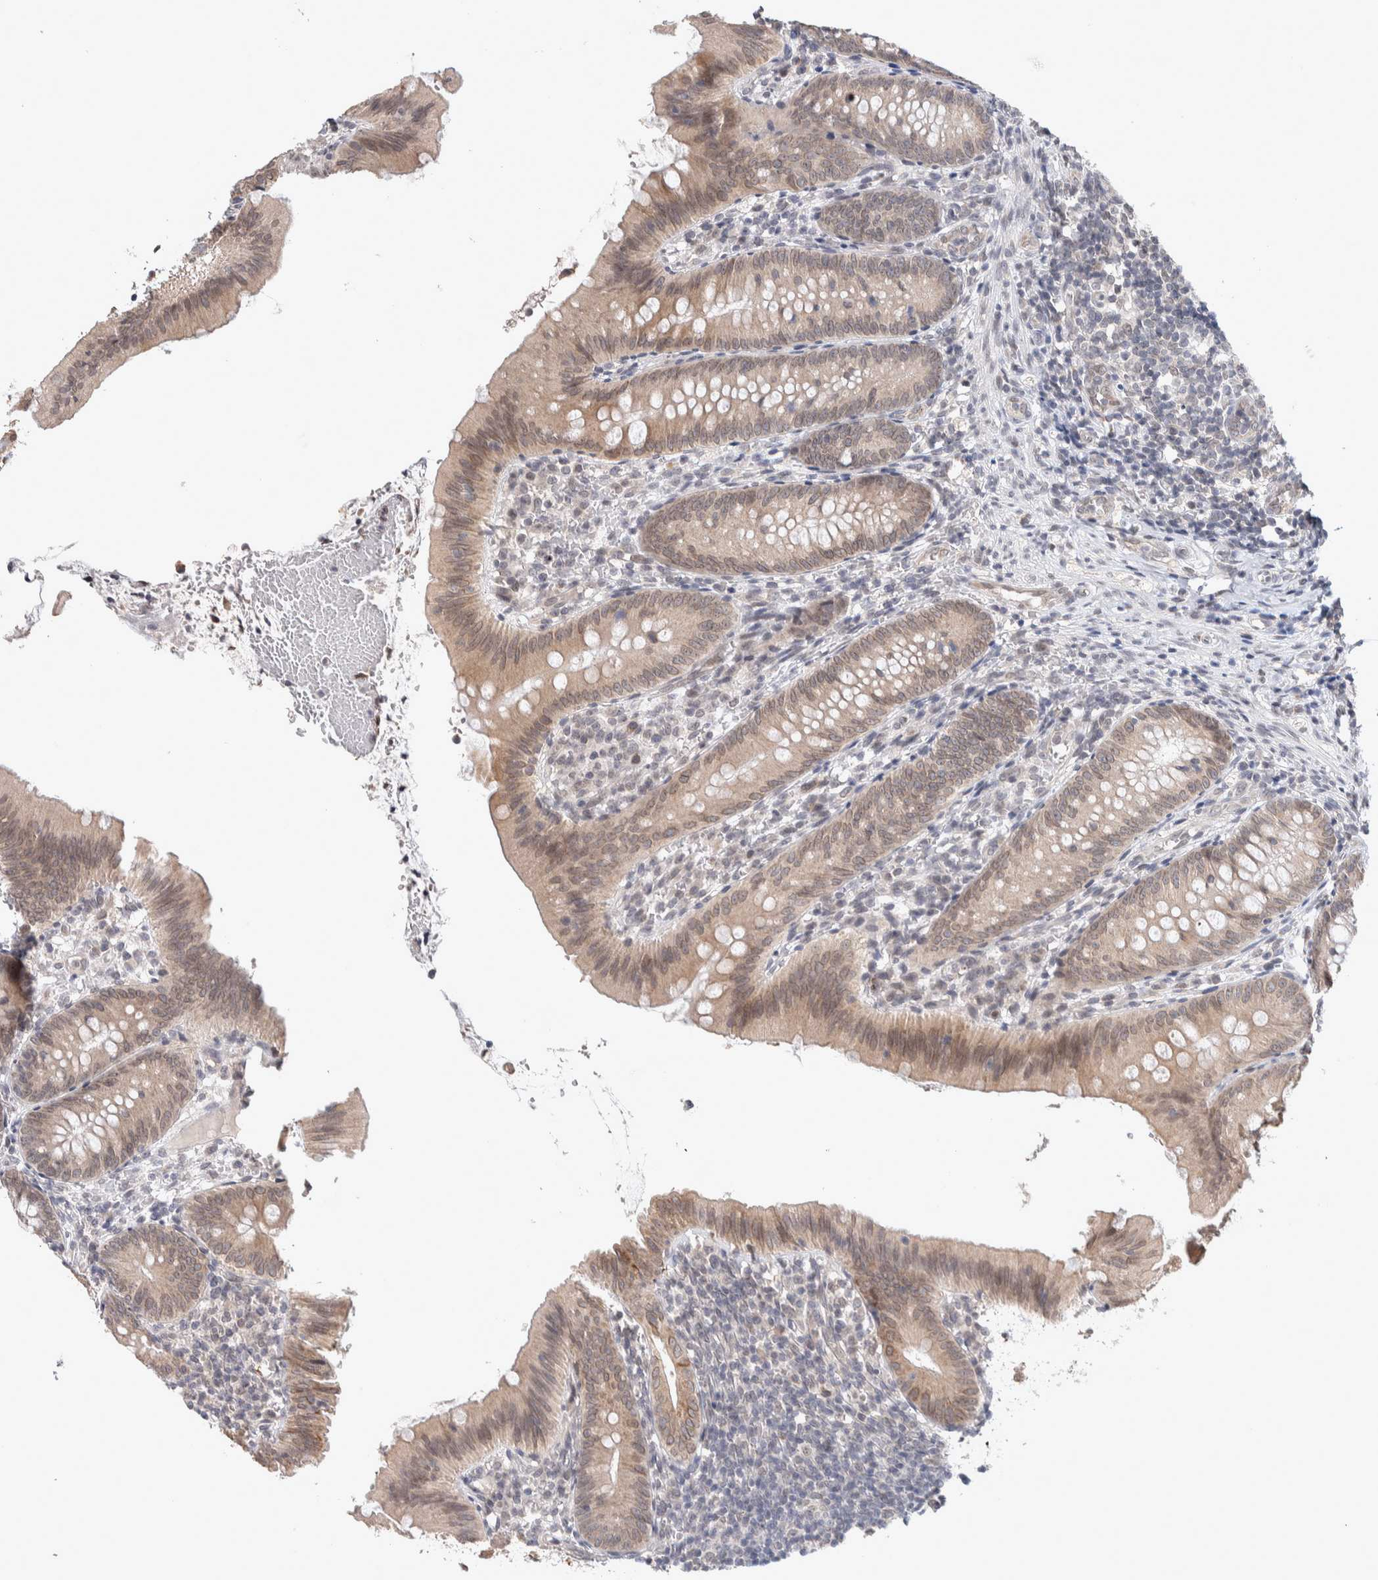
{"staining": {"intensity": "weak", "quantity": ">75%", "location": "cytoplasmic/membranous"}, "tissue": "appendix", "cell_type": "Glandular cells", "image_type": "normal", "snomed": [{"axis": "morphology", "description": "Normal tissue, NOS"}, {"axis": "topography", "description": "Appendix"}], "caption": "Brown immunohistochemical staining in unremarkable human appendix displays weak cytoplasmic/membranous staining in about >75% of glandular cells.", "gene": "CRAT", "patient": {"sex": "male", "age": 1}}